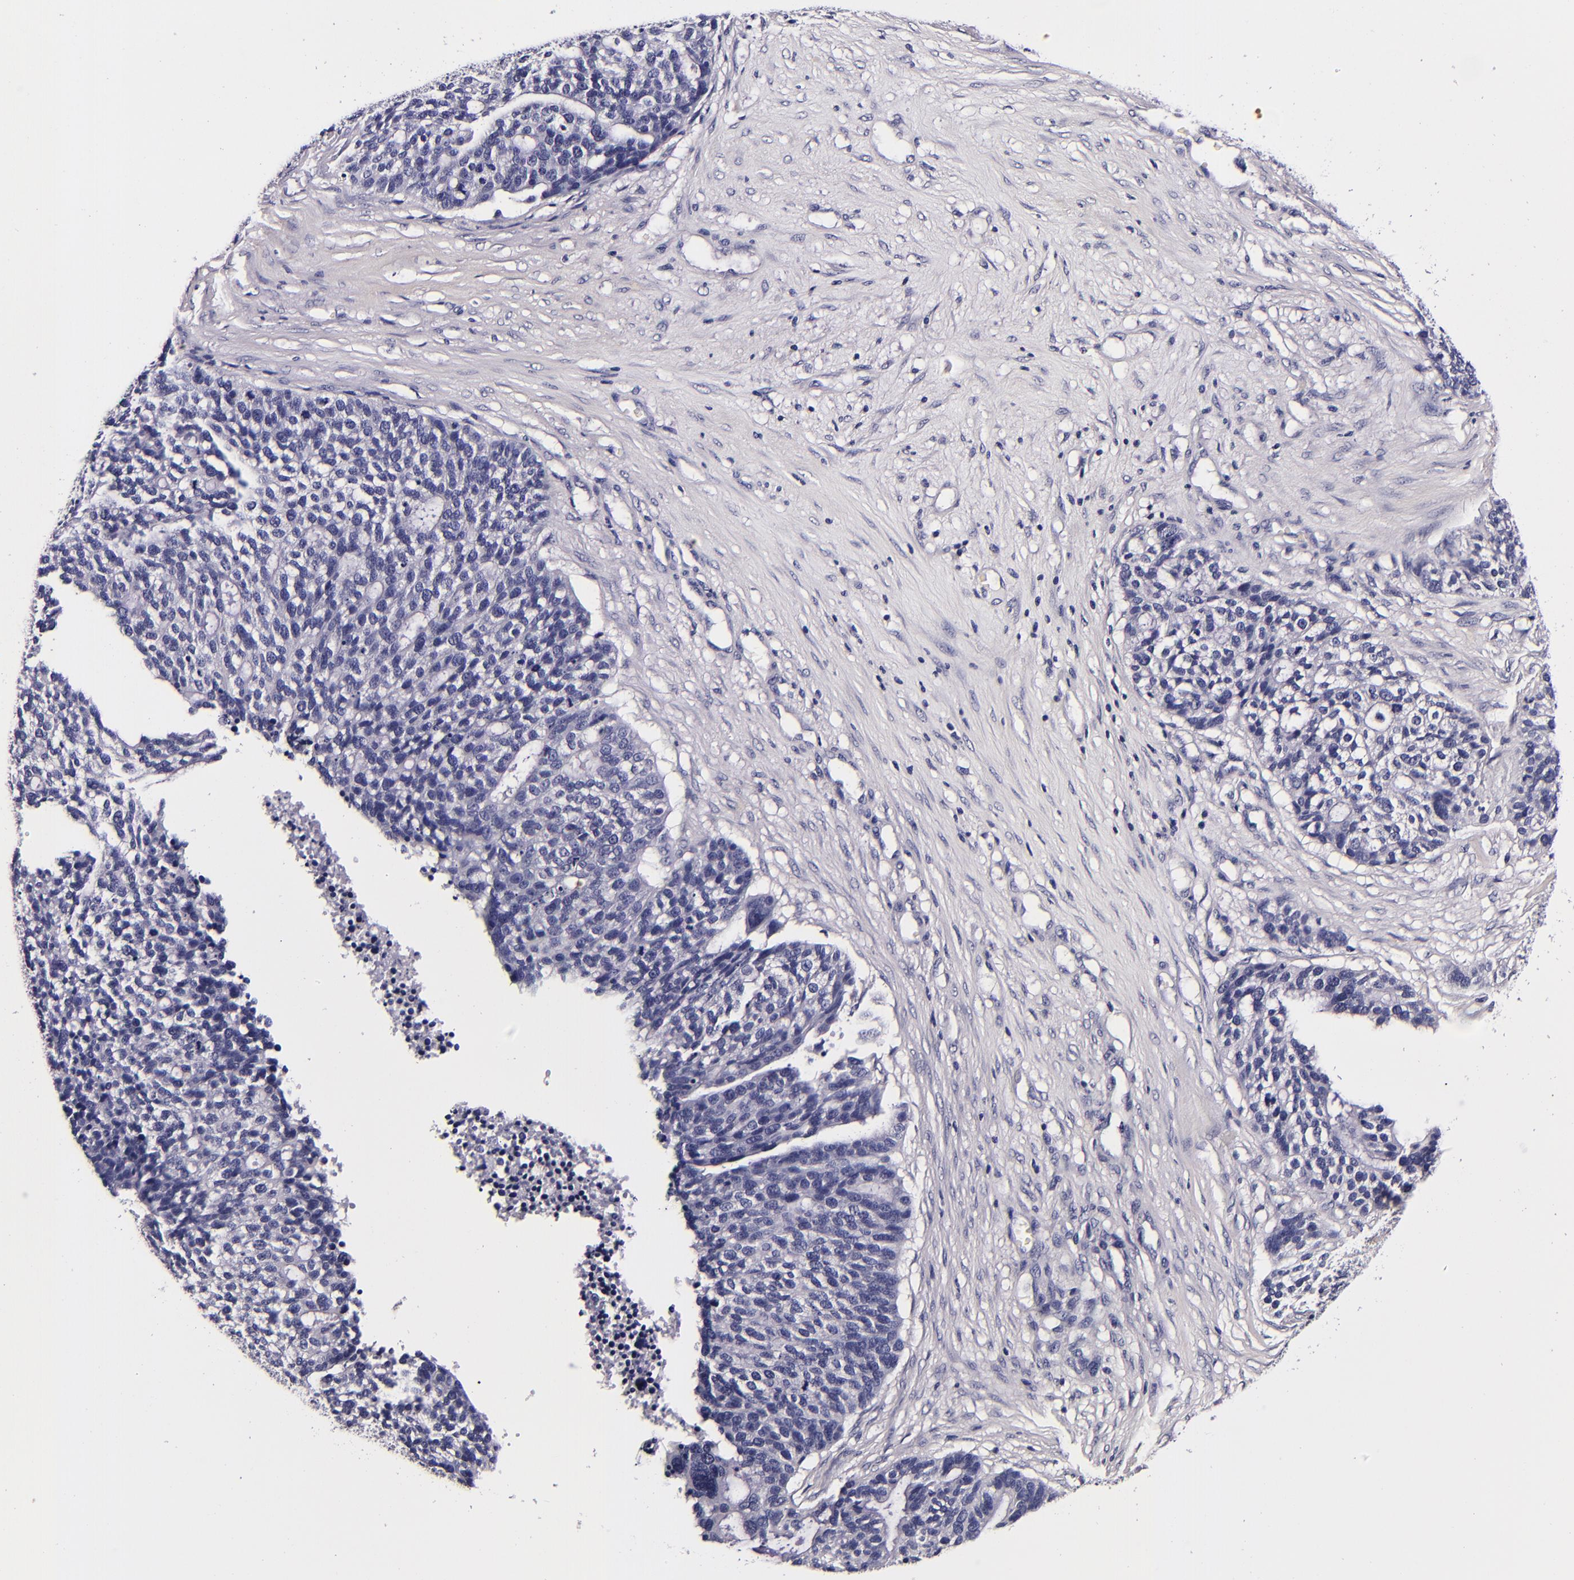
{"staining": {"intensity": "negative", "quantity": "none", "location": "none"}, "tissue": "ovarian cancer", "cell_type": "Tumor cells", "image_type": "cancer", "snomed": [{"axis": "morphology", "description": "Cystadenocarcinoma, serous, NOS"}, {"axis": "topography", "description": "Ovary"}], "caption": "Tumor cells are negative for brown protein staining in ovarian cancer (serous cystadenocarcinoma).", "gene": "FBN1", "patient": {"sex": "female", "age": 59}}